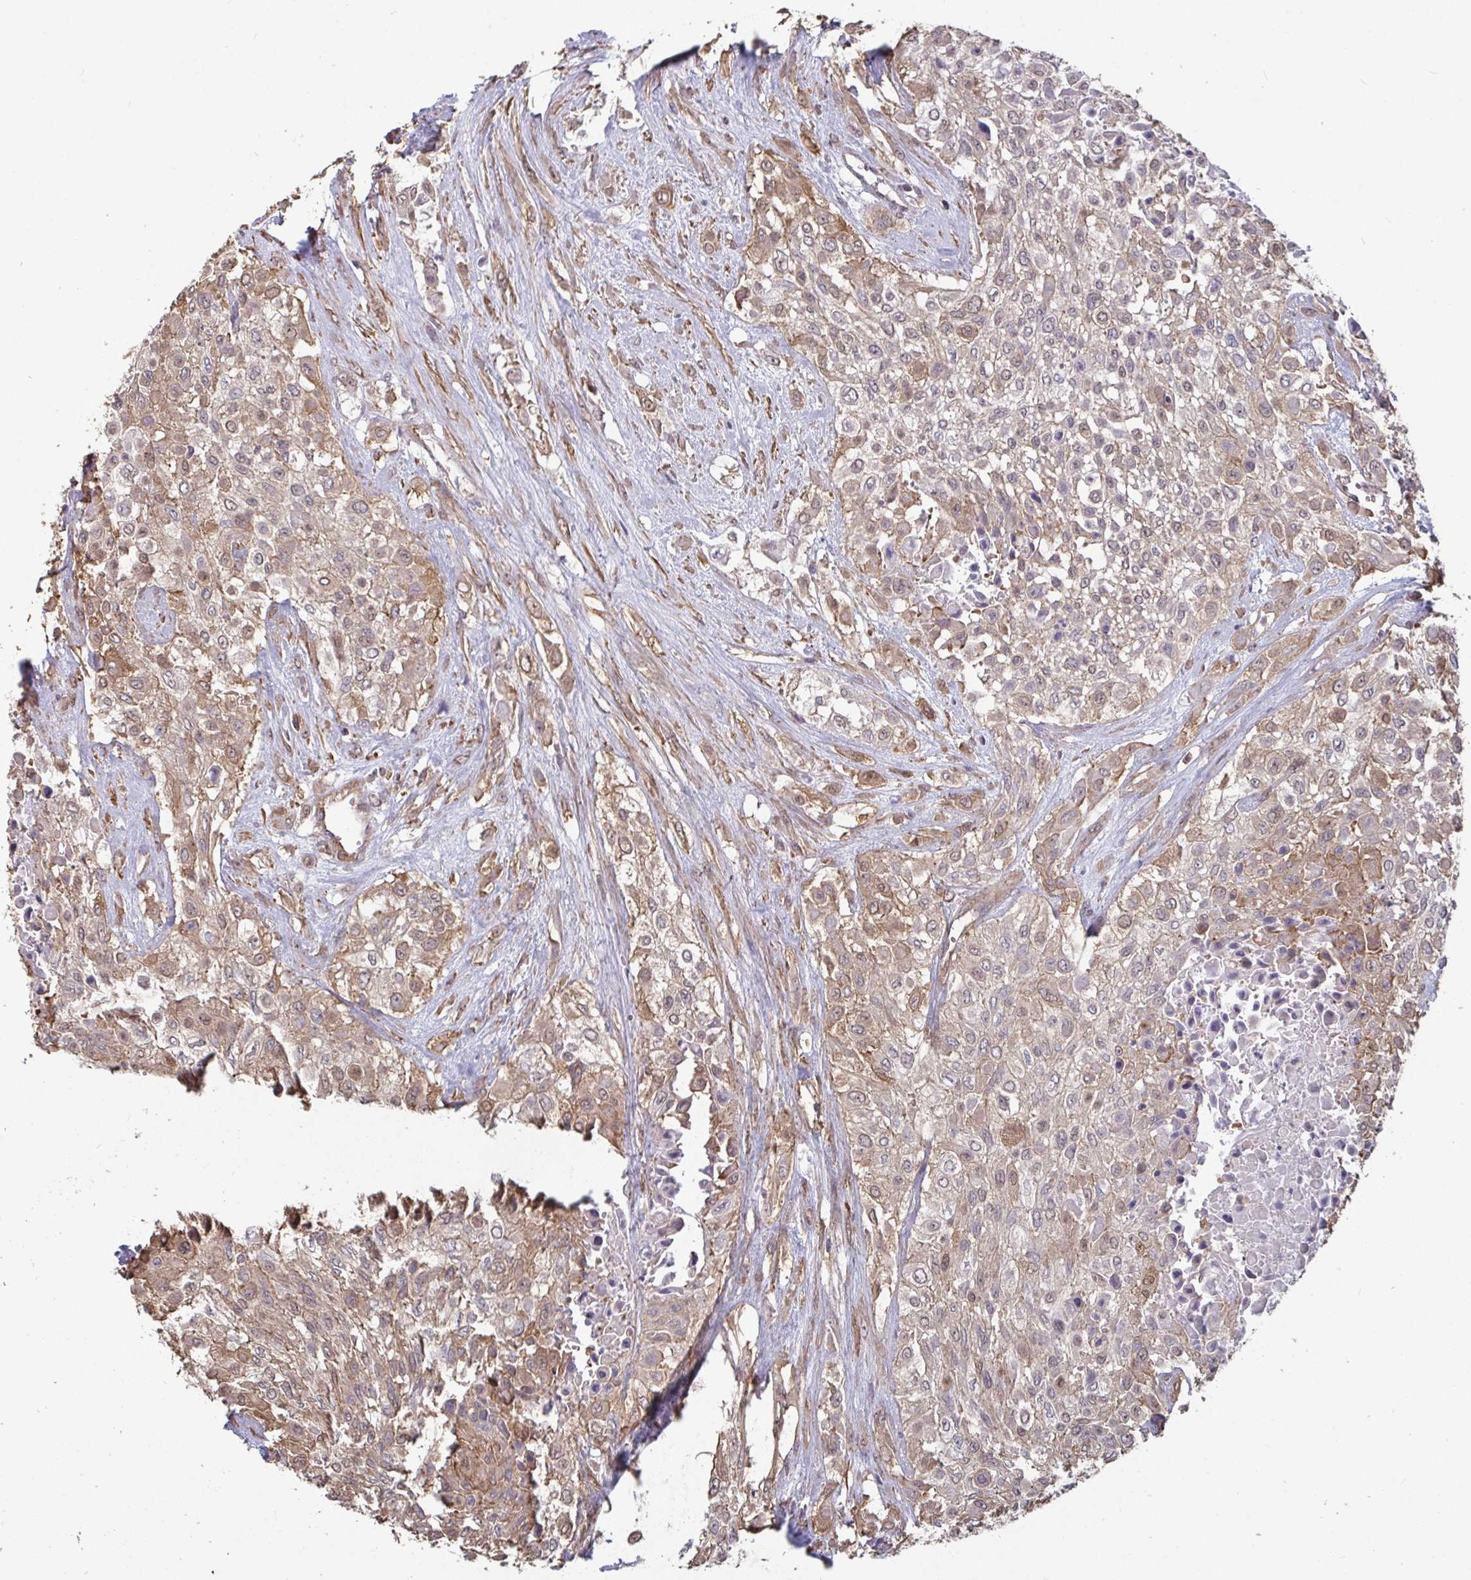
{"staining": {"intensity": "weak", "quantity": "25%-75%", "location": "cytoplasmic/membranous"}, "tissue": "urothelial cancer", "cell_type": "Tumor cells", "image_type": "cancer", "snomed": [{"axis": "morphology", "description": "Urothelial carcinoma, High grade"}, {"axis": "topography", "description": "Urinary bladder"}], "caption": "Tumor cells demonstrate low levels of weak cytoplasmic/membranous positivity in about 25%-75% of cells in human urothelial carcinoma (high-grade).", "gene": "ISCU", "patient": {"sex": "male", "age": 57}}